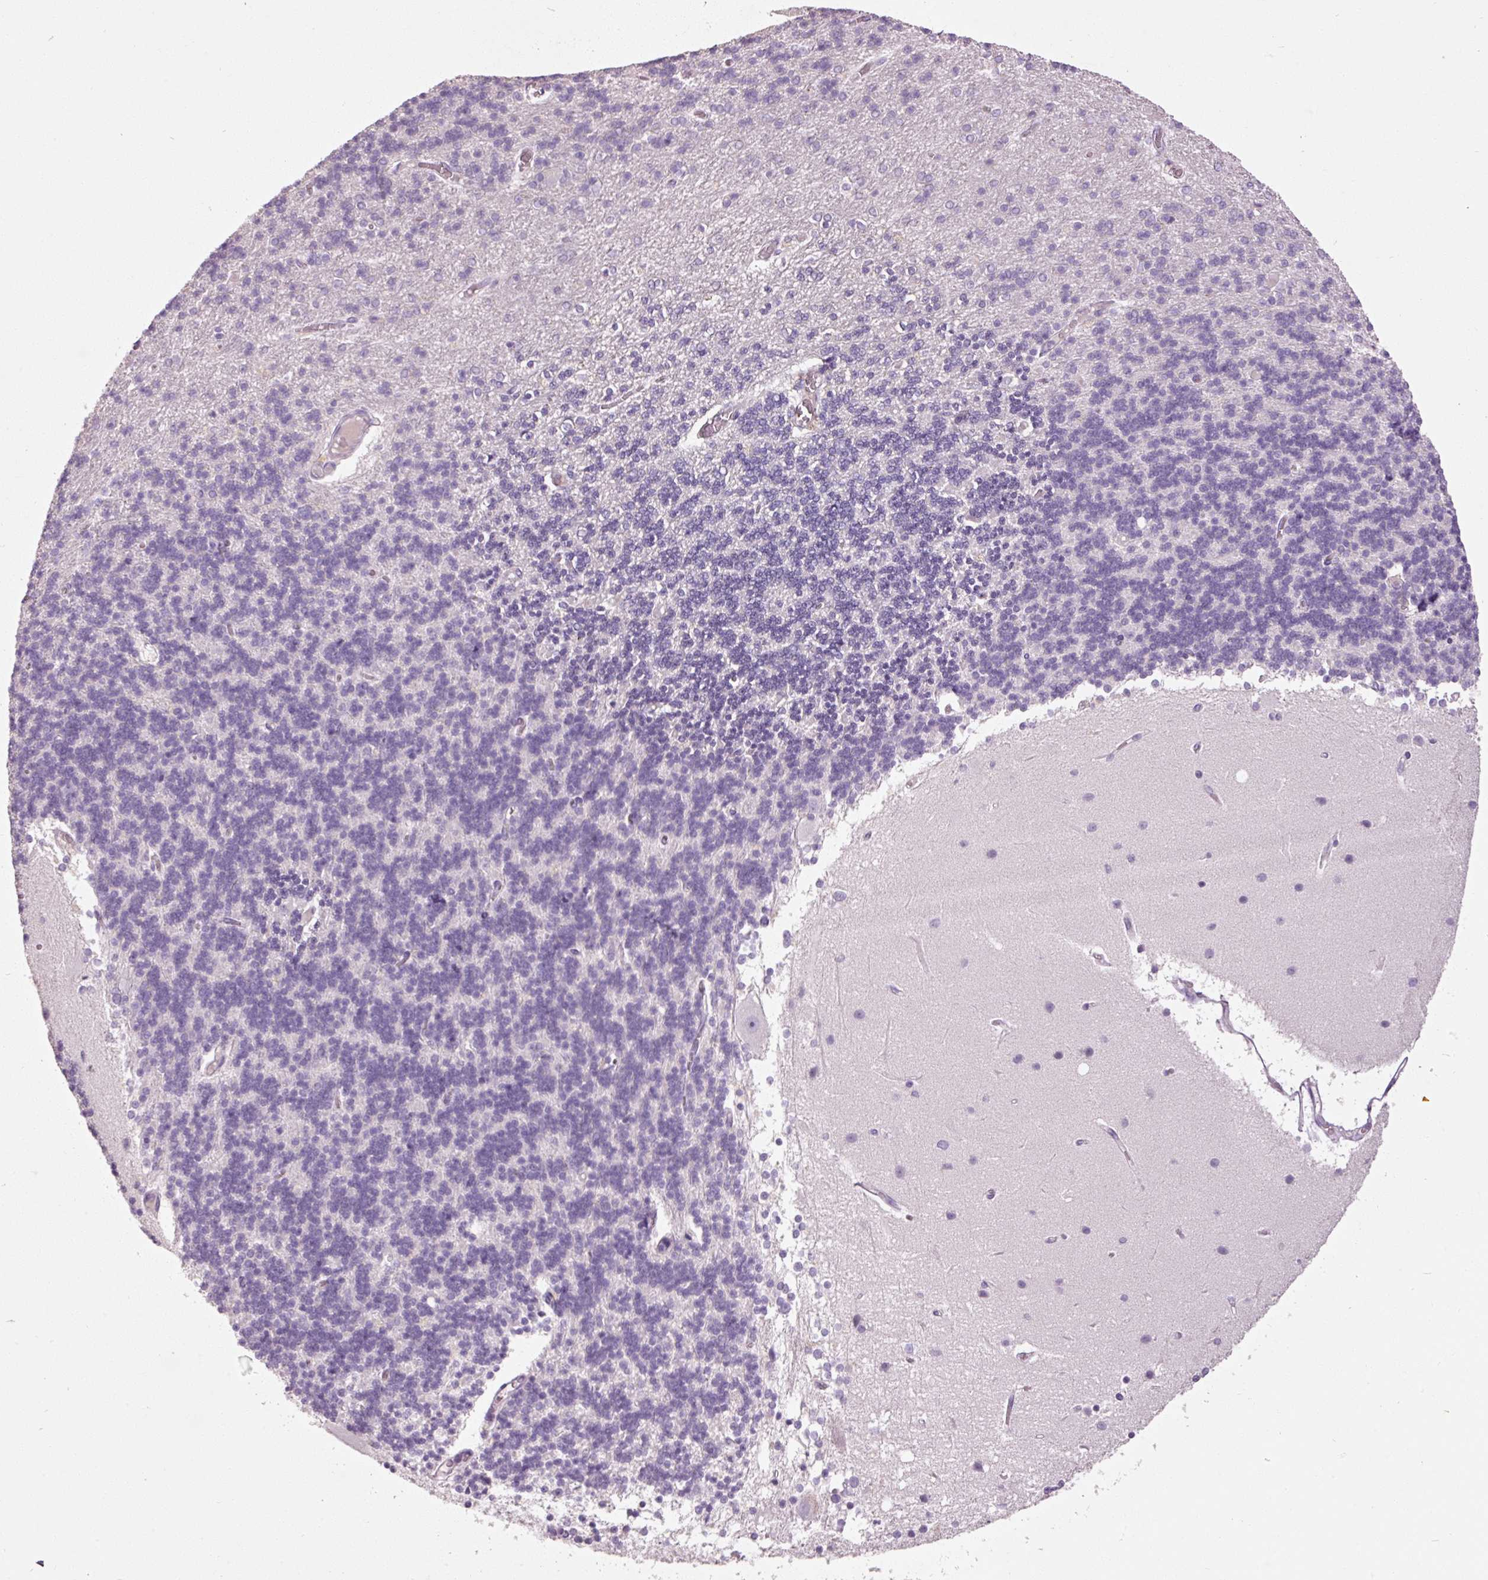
{"staining": {"intensity": "negative", "quantity": "none", "location": "none"}, "tissue": "cerebellum", "cell_type": "Cells in granular layer", "image_type": "normal", "snomed": [{"axis": "morphology", "description": "Normal tissue, NOS"}, {"axis": "topography", "description": "Cerebellum"}], "caption": "IHC photomicrograph of unremarkable human cerebellum stained for a protein (brown), which reveals no positivity in cells in granular layer. (DAB IHC with hematoxylin counter stain).", "gene": "MUC5AC", "patient": {"sex": "female", "age": 54}}